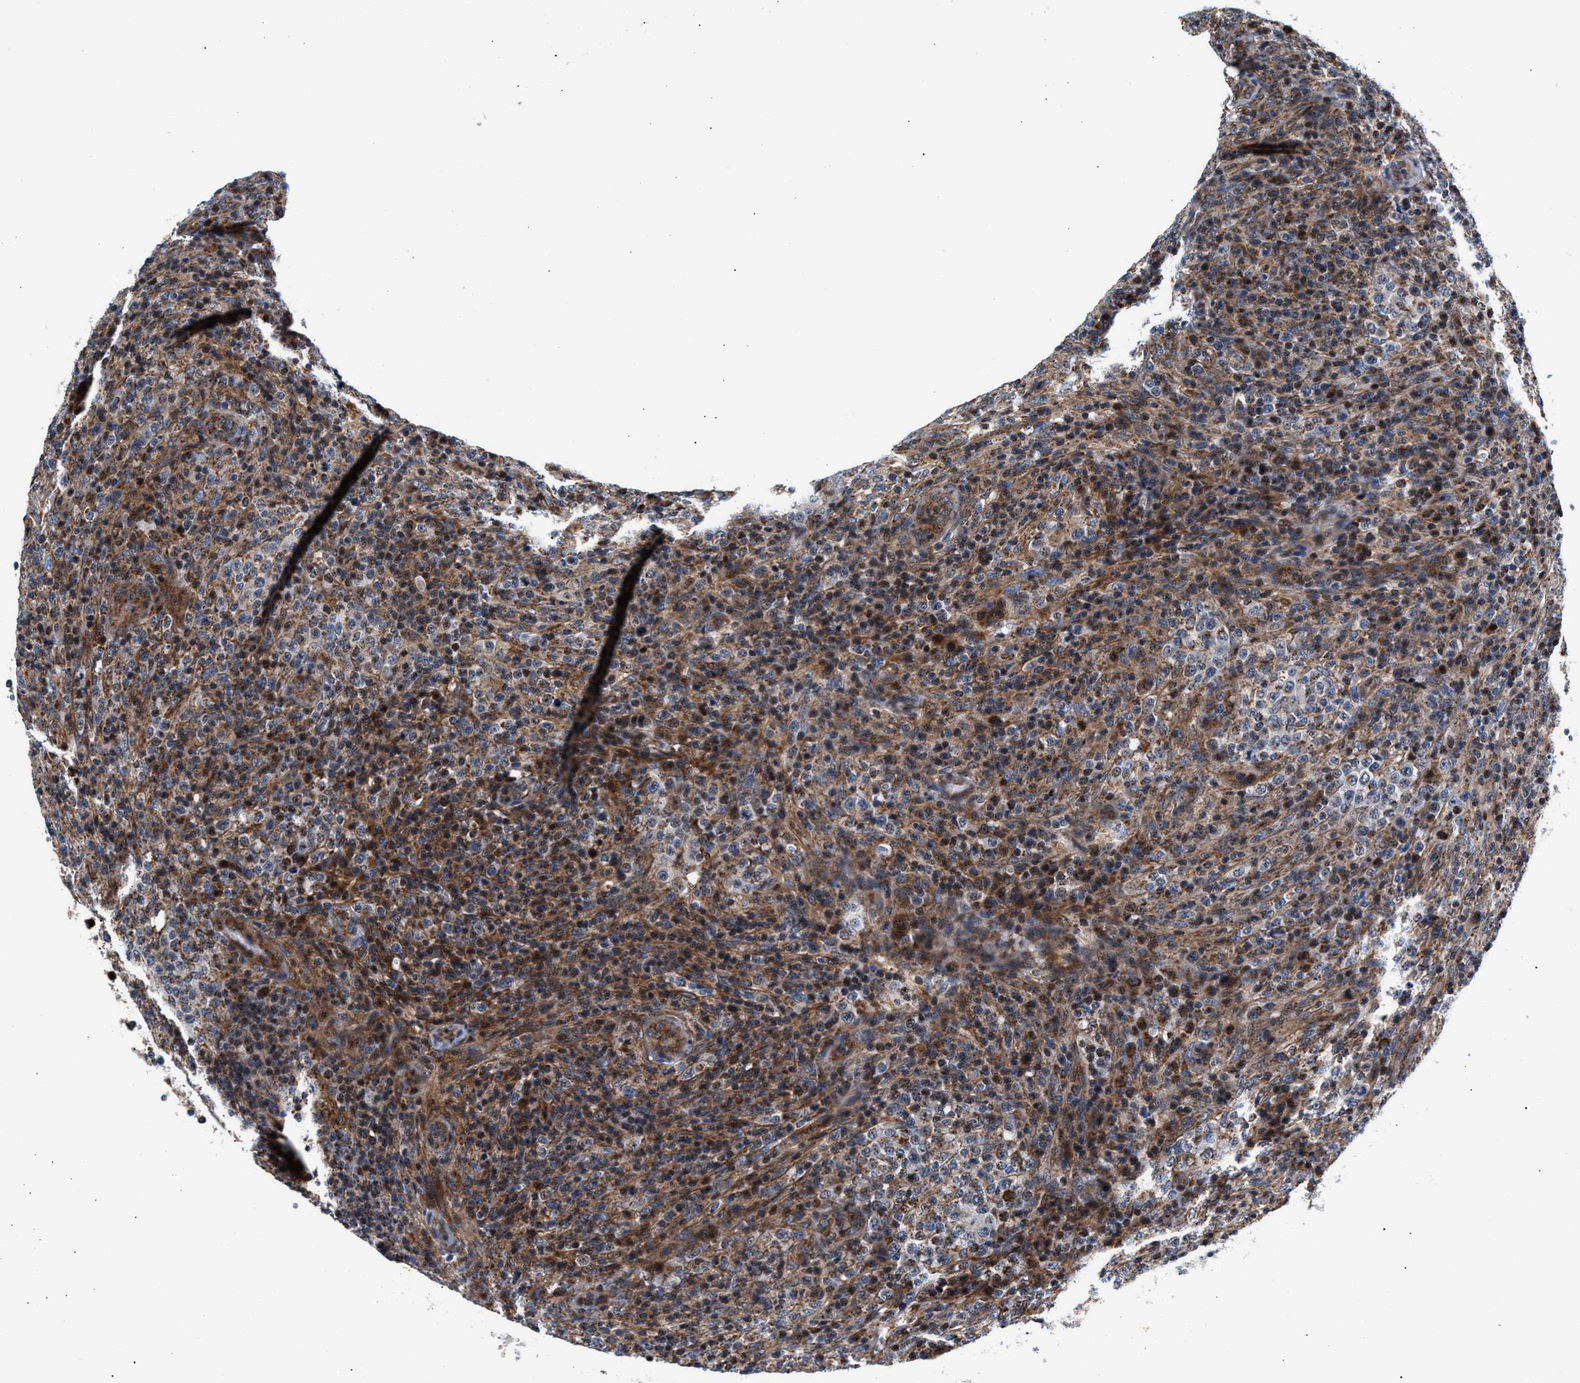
{"staining": {"intensity": "moderate", "quantity": "<25%", "location": "cytoplasmic/membranous"}, "tissue": "lymphoma", "cell_type": "Tumor cells", "image_type": "cancer", "snomed": [{"axis": "morphology", "description": "Malignant lymphoma, non-Hodgkin's type, High grade"}, {"axis": "topography", "description": "Lymph node"}], "caption": "The photomicrograph demonstrates immunohistochemical staining of lymphoma. There is moderate cytoplasmic/membranous staining is appreciated in about <25% of tumor cells.", "gene": "SGK1", "patient": {"sex": "female", "age": 76}}